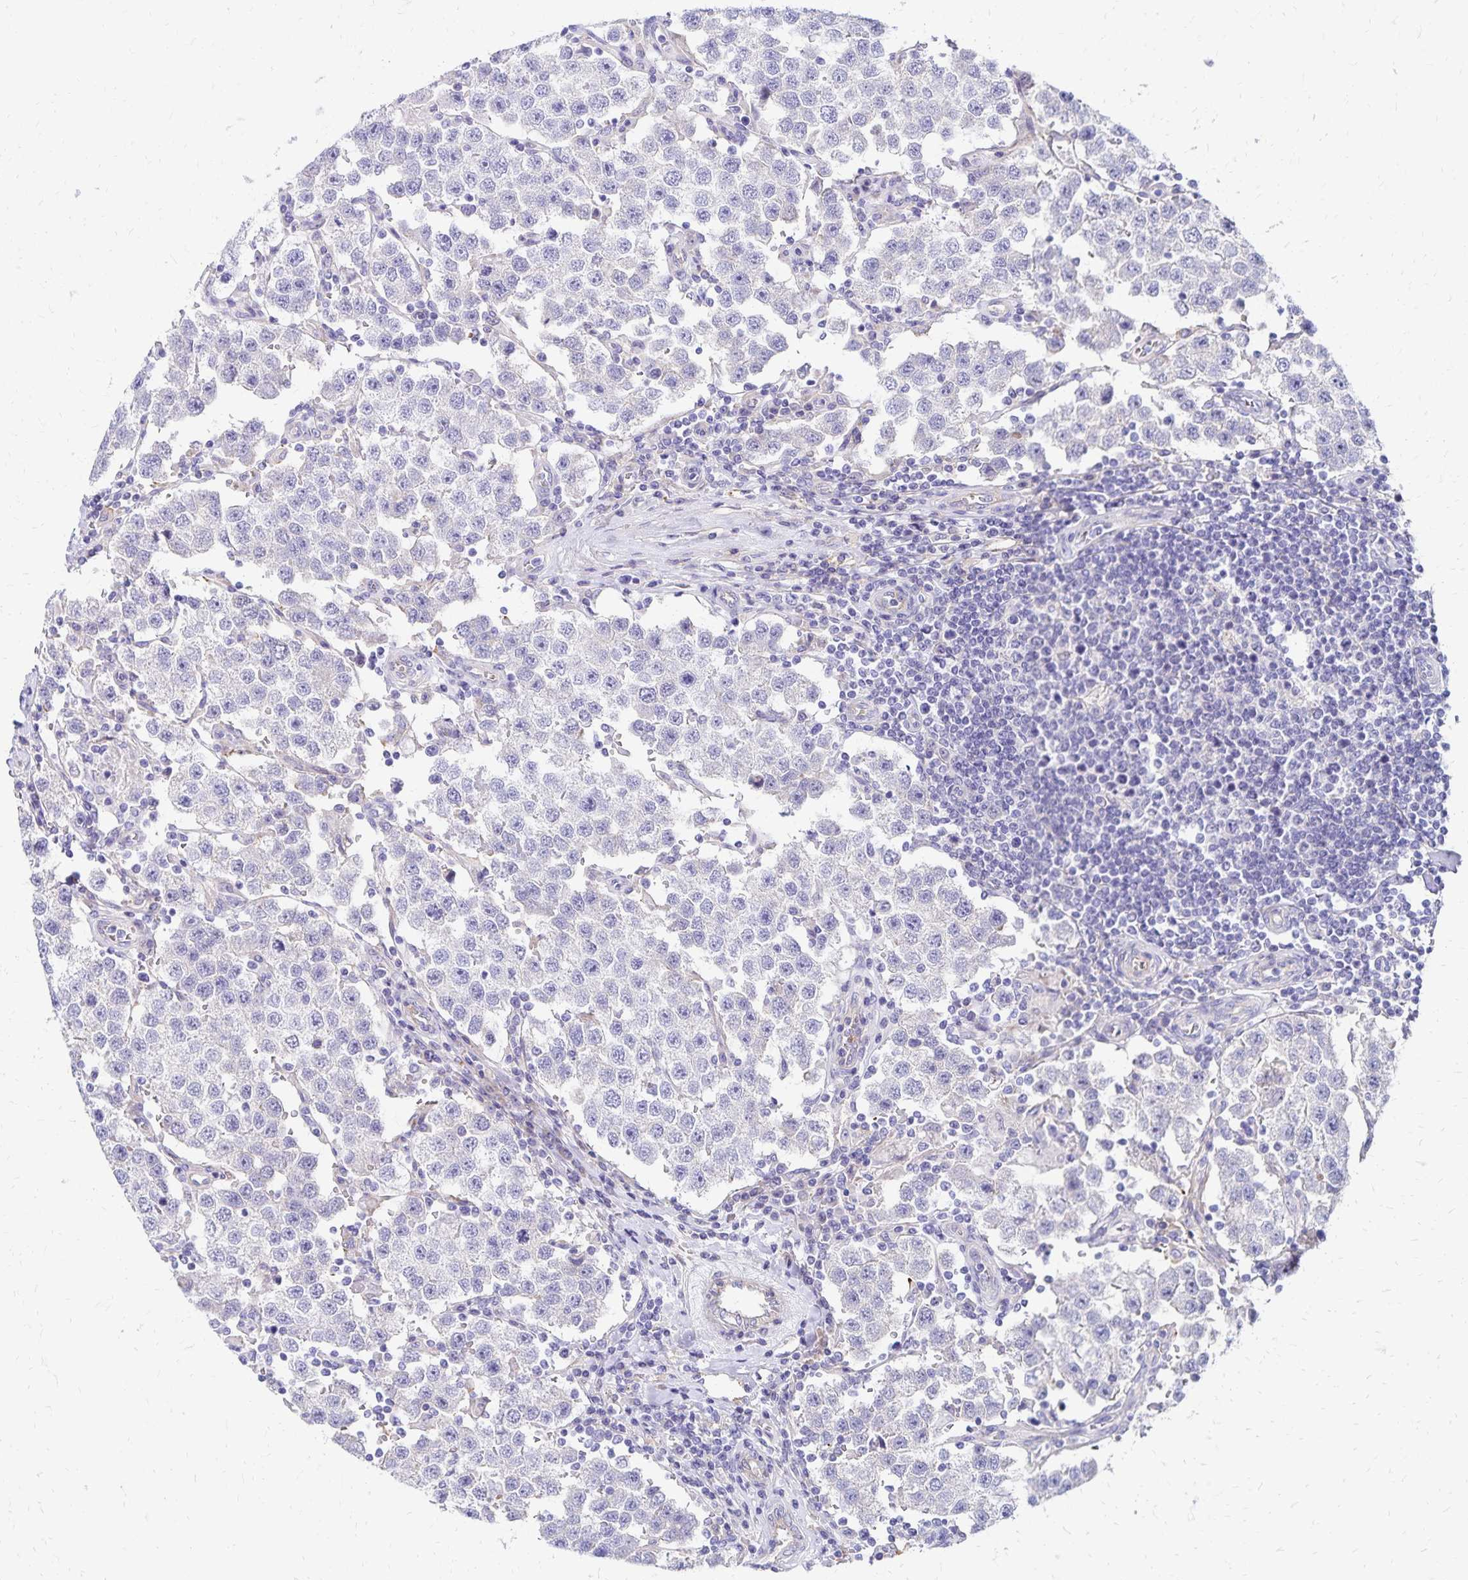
{"staining": {"intensity": "negative", "quantity": "none", "location": "none"}, "tissue": "testis cancer", "cell_type": "Tumor cells", "image_type": "cancer", "snomed": [{"axis": "morphology", "description": "Seminoma, NOS"}, {"axis": "topography", "description": "Testis"}], "caption": "Tumor cells show no significant staining in testis cancer (seminoma). The staining was performed using DAB (3,3'-diaminobenzidine) to visualize the protein expression in brown, while the nuclei were stained in blue with hematoxylin (Magnification: 20x).", "gene": "NECAP1", "patient": {"sex": "male", "age": 37}}